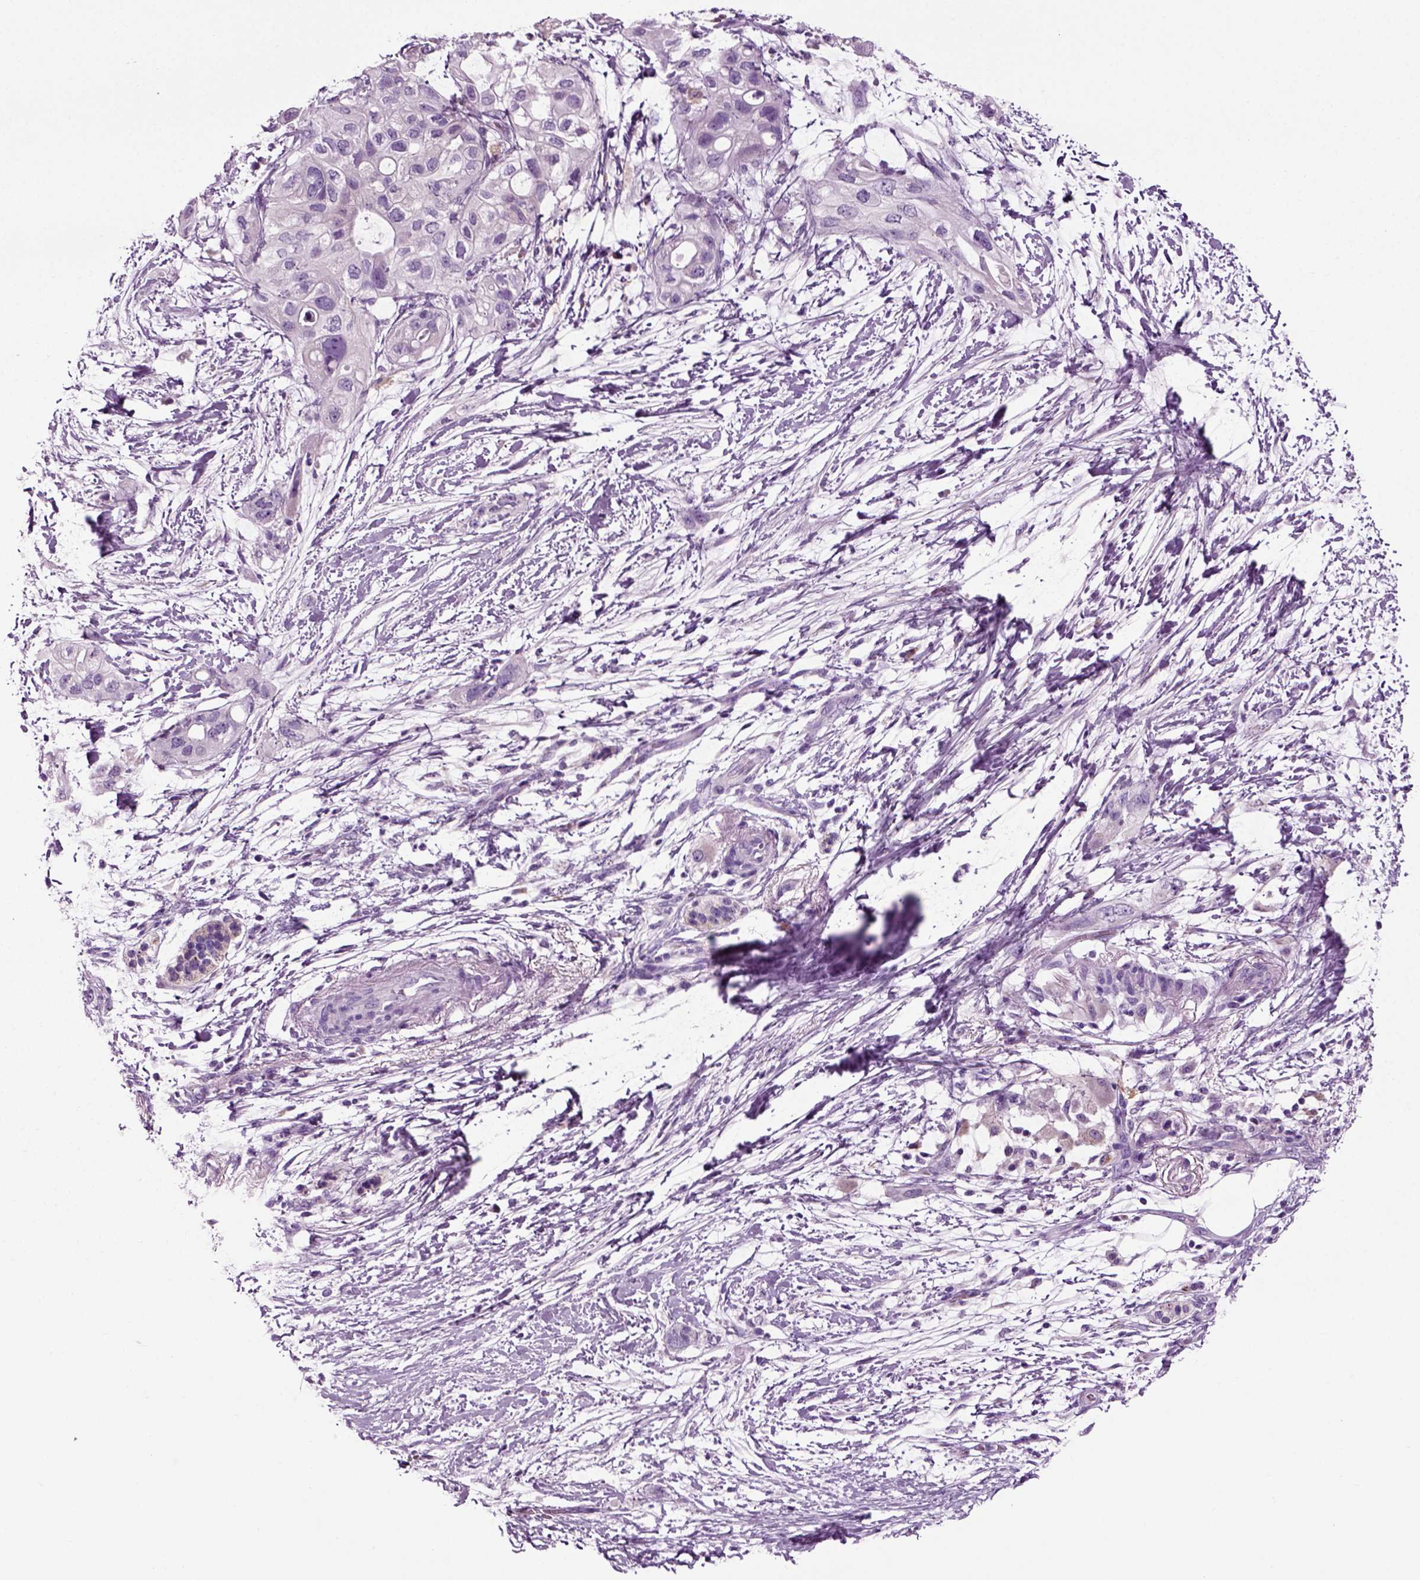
{"staining": {"intensity": "negative", "quantity": "none", "location": "none"}, "tissue": "pancreatic cancer", "cell_type": "Tumor cells", "image_type": "cancer", "snomed": [{"axis": "morphology", "description": "Adenocarcinoma, NOS"}, {"axis": "topography", "description": "Pancreas"}], "caption": "The micrograph exhibits no significant expression in tumor cells of adenocarcinoma (pancreatic).", "gene": "DNAH10", "patient": {"sex": "female", "age": 72}}